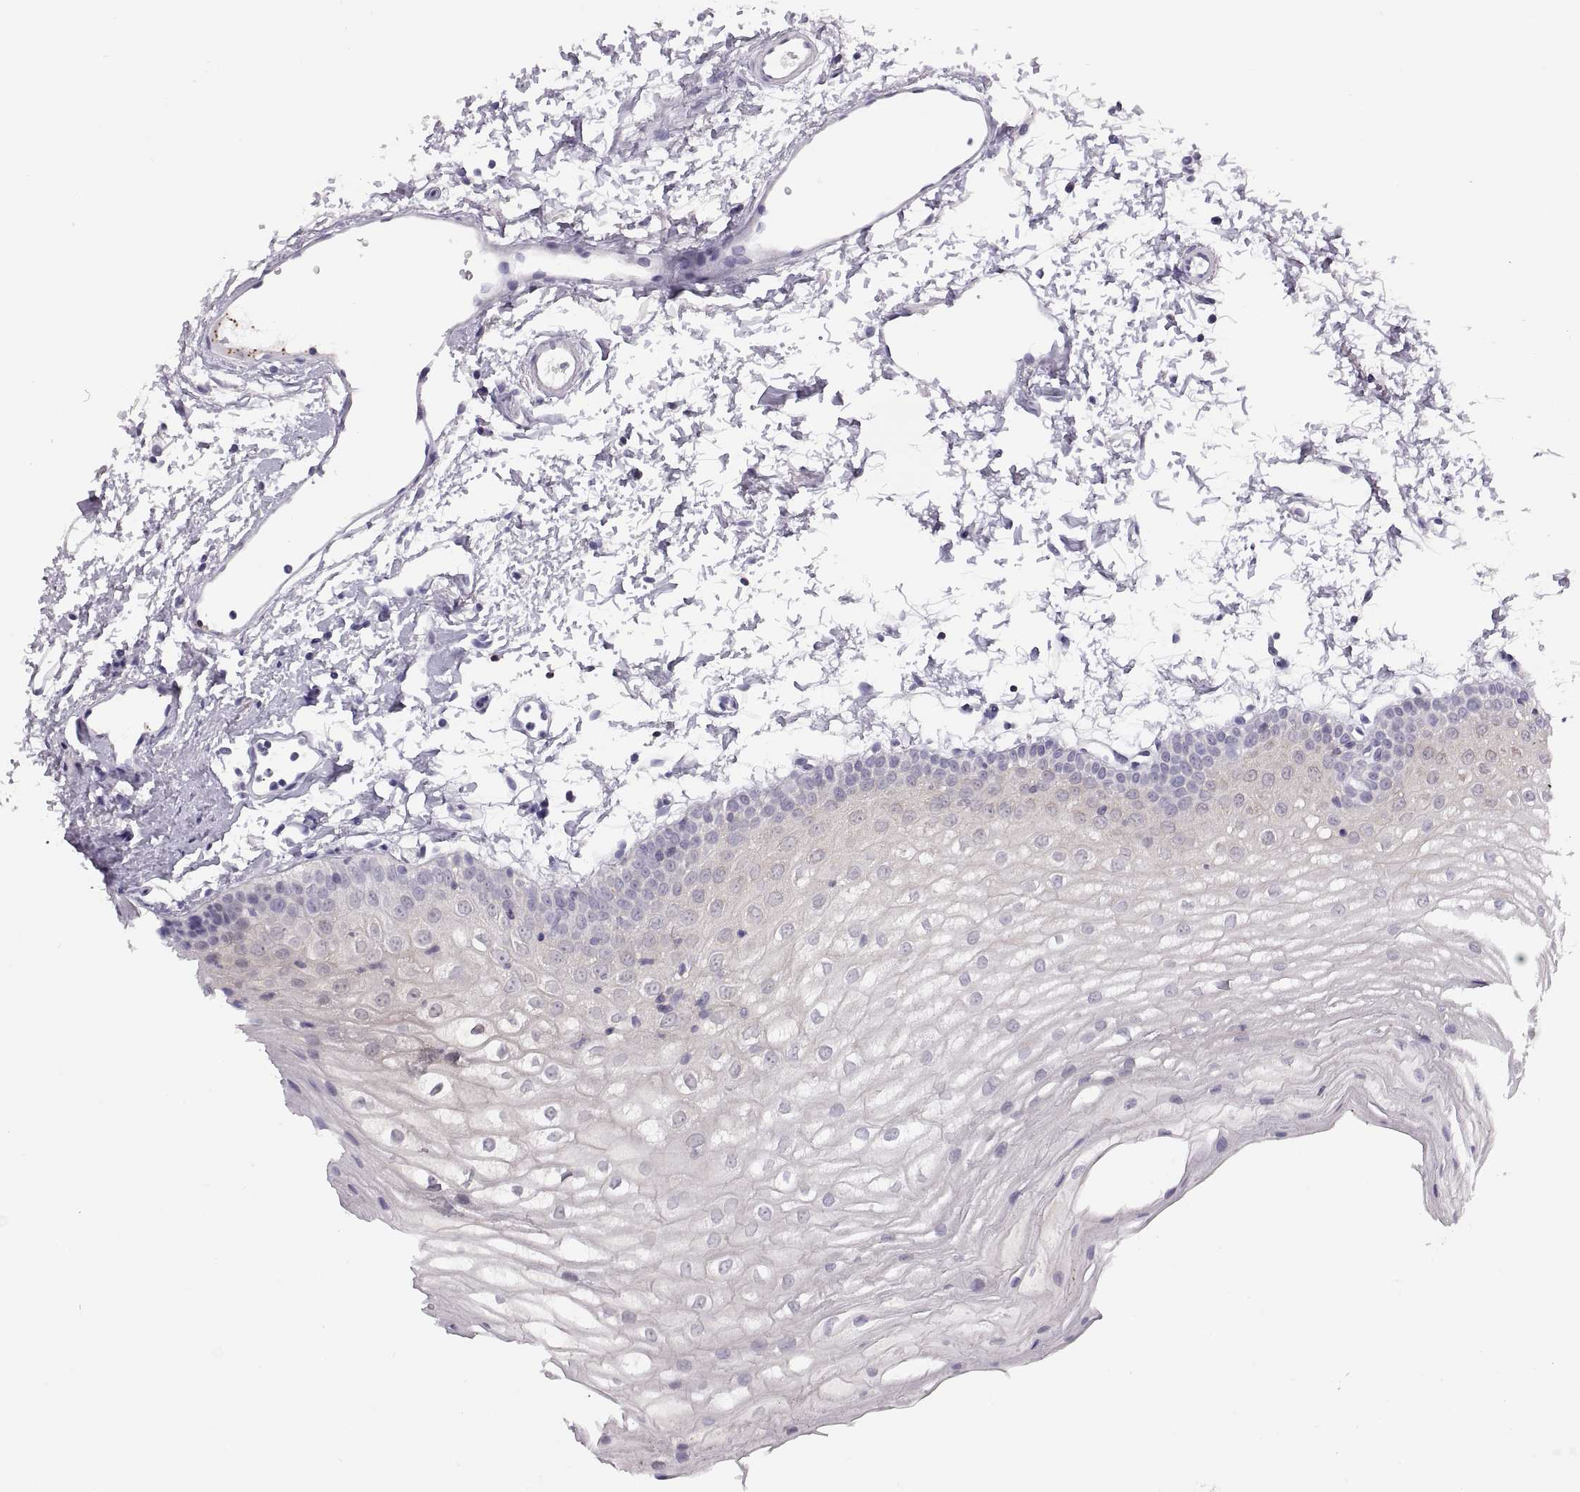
{"staining": {"intensity": "negative", "quantity": "none", "location": "none"}, "tissue": "oral mucosa", "cell_type": "Squamous epithelial cells", "image_type": "normal", "snomed": [{"axis": "morphology", "description": "Normal tissue, NOS"}, {"axis": "topography", "description": "Oral tissue"}], "caption": "Photomicrograph shows no significant protein positivity in squamous epithelial cells of normal oral mucosa.", "gene": "TTC21A", "patient": {"sex": "male", "age": 72}}